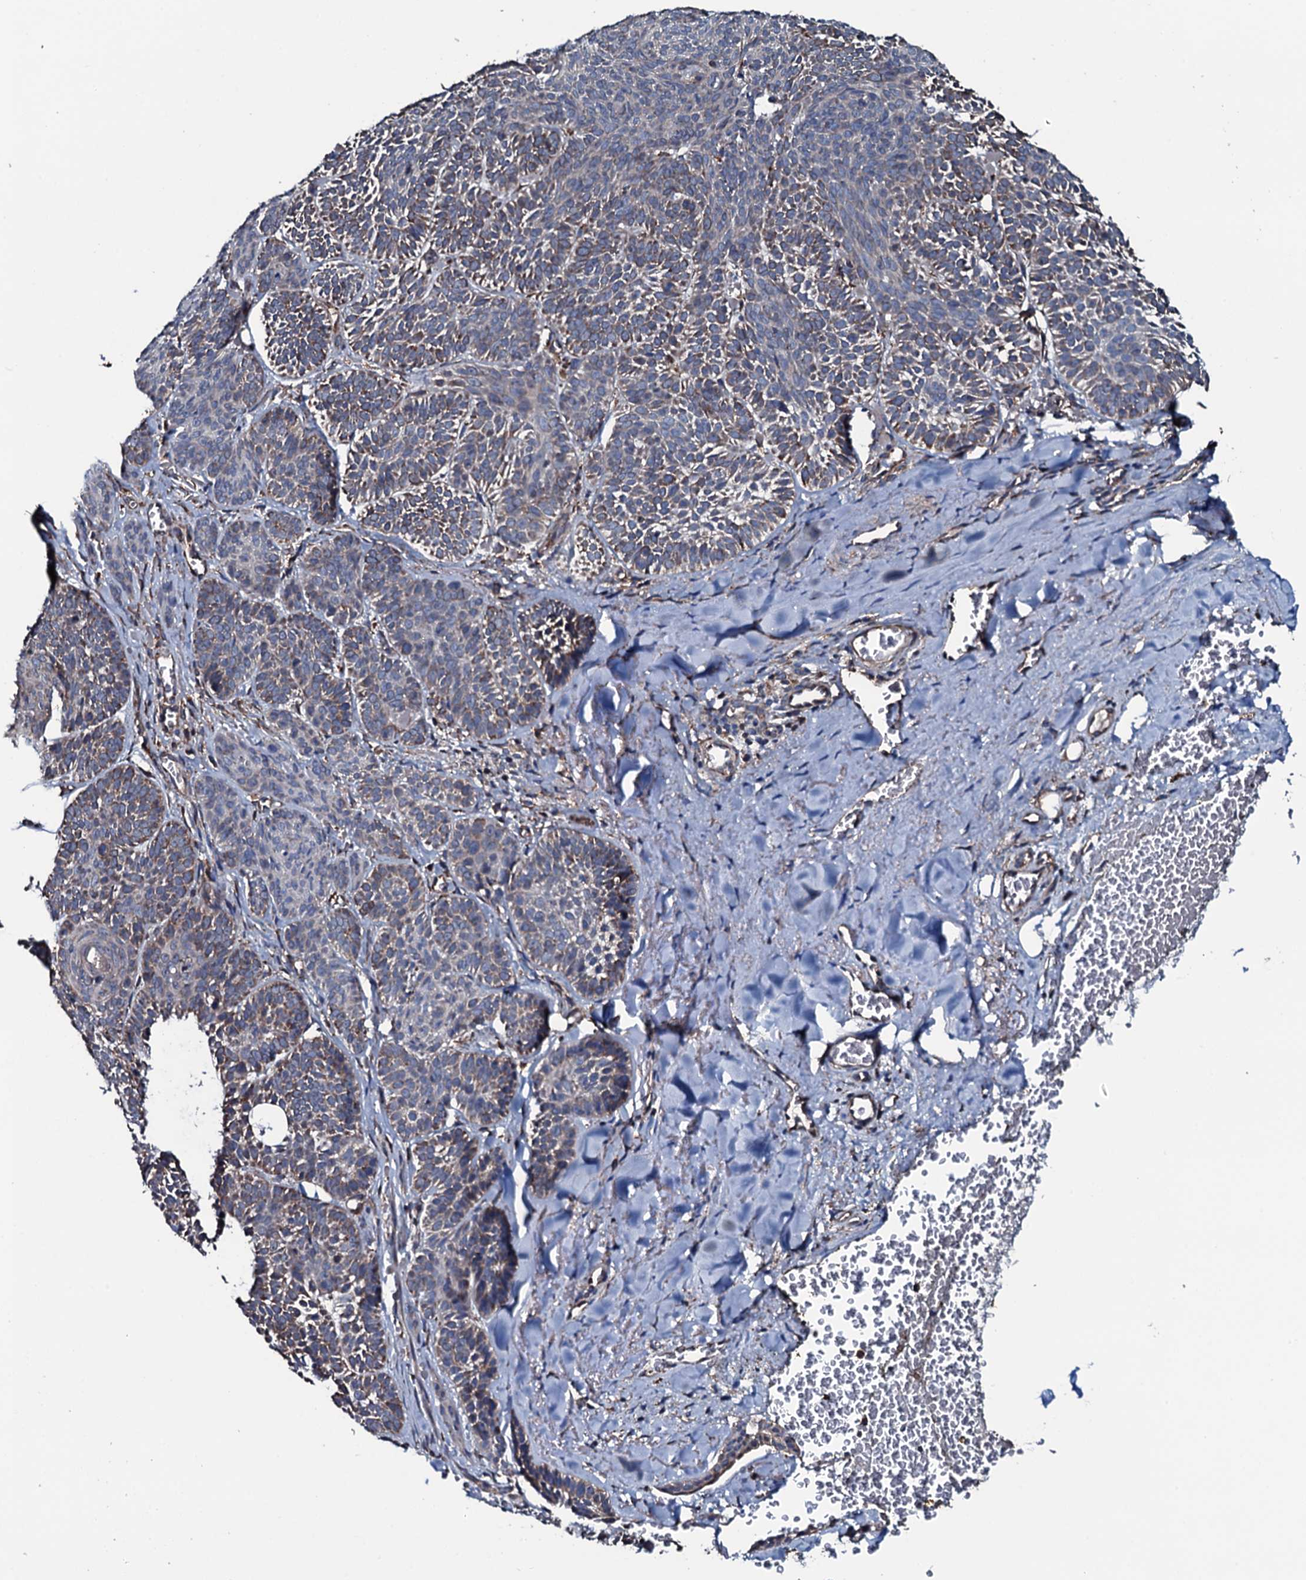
{"staining": {"intensity": "moderate", "quantity": "25%-75%", "location": "cytoplasmic/membranous"}, "tissue": "skin cancer", "cell_type": "Tumor cells", "image_type": "cancer", "snomed": [{"axis": "morphology", "description": "Basal cell carcinoma"}, {"axis": "topography", "description": "Skin"}], "caption": "Immunohistochemical staining of human skin basal cell carcinoma shows medium levels of moderate cytoplasmic/membranous protein staining in about 25%-75% of tumor cells.", "gene": "RAB12", "patient": {"sex": "male", "age": 85}}